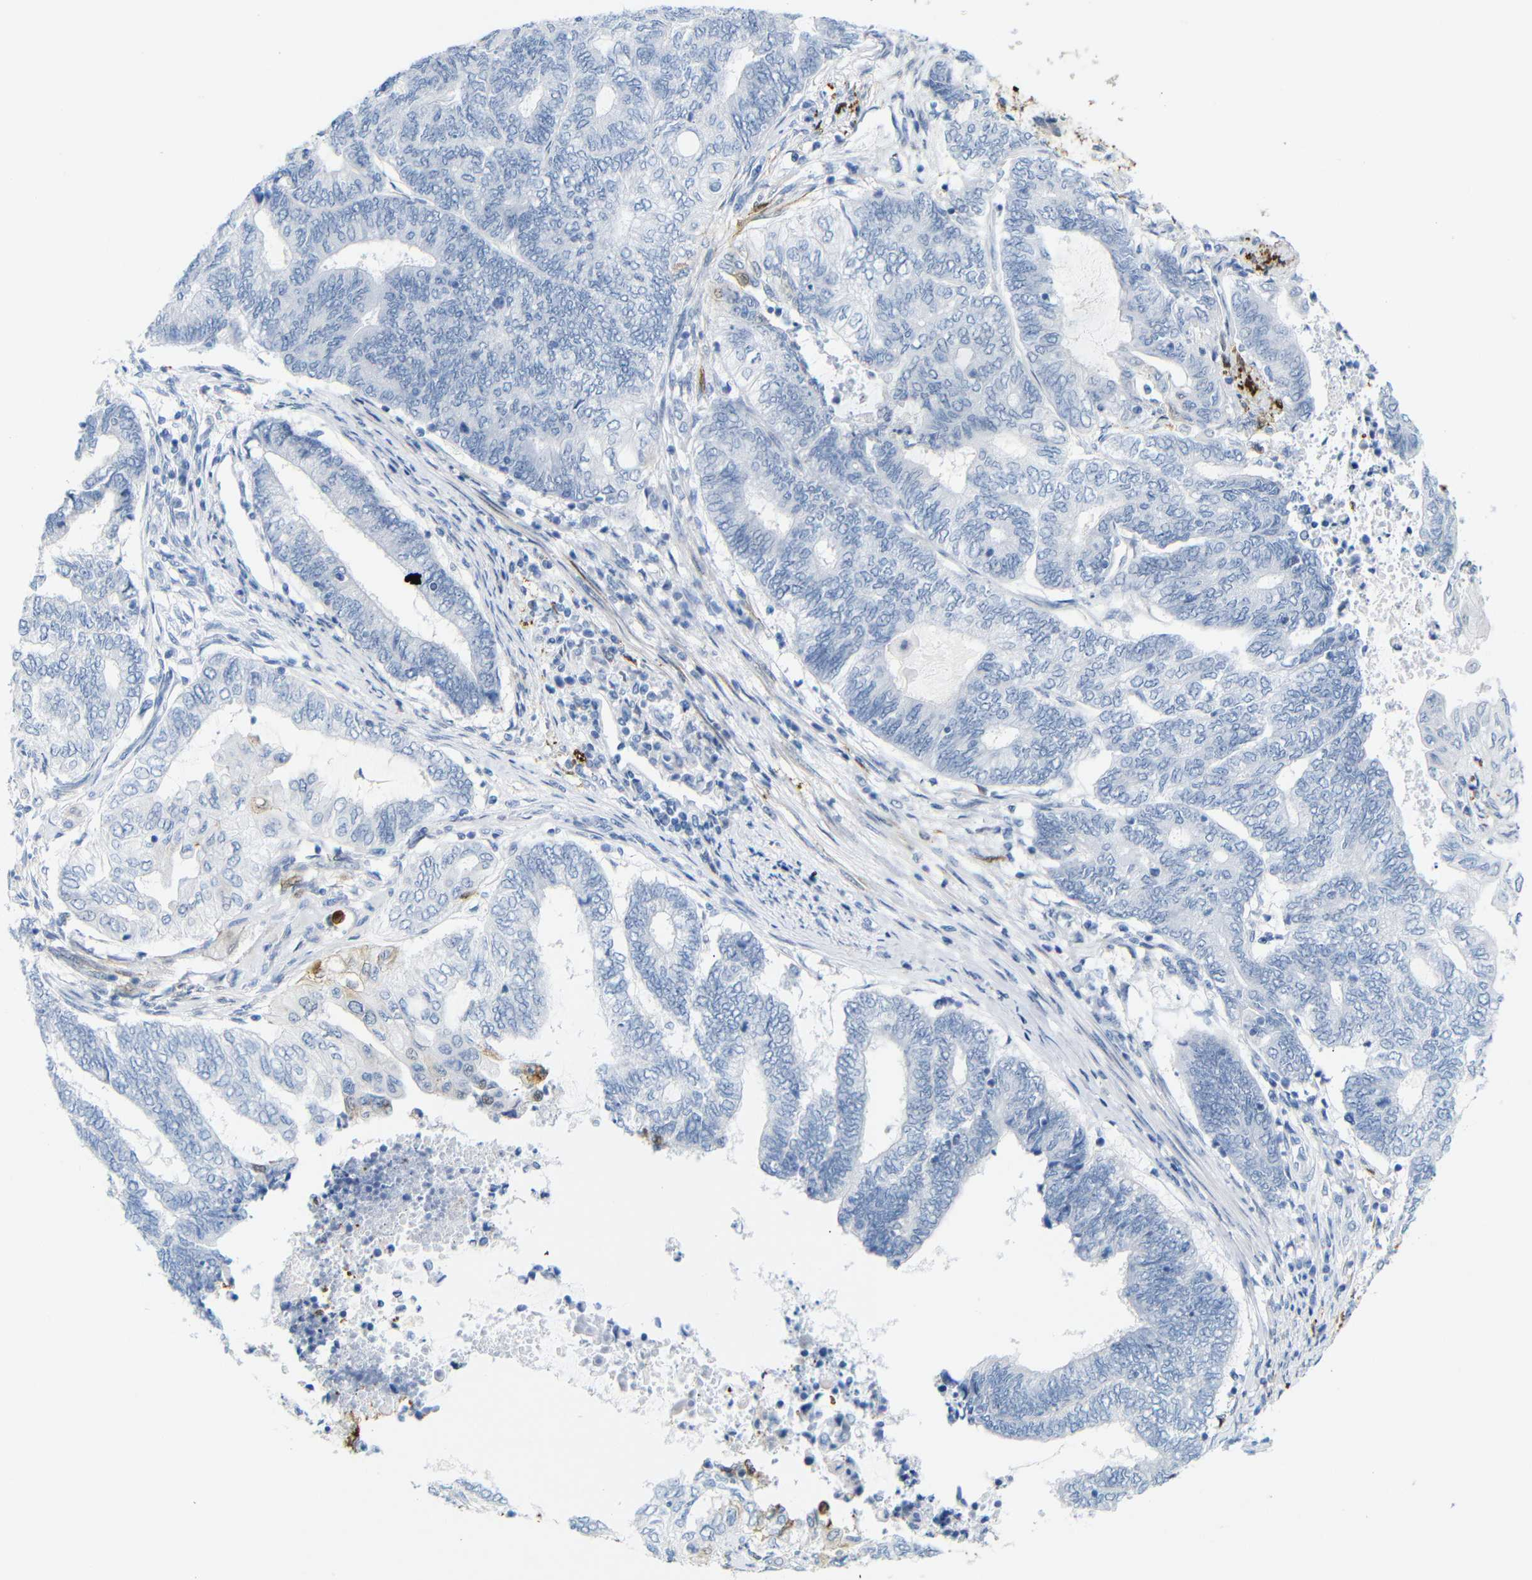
{"staining": {"intensity": "negative", "quantity": "none", "location": "none"}, "tissue": "endometrial cancer", "cell_type": "Tumor cells", "image_type": "cancer", "snomed": [{"axis": "morphology", "description": "Adenocarcinoma, NOS"}, {"axis": "topography", "description": "Uterus"}, {"axis": "topography", "description": "Endometrium"}], "caption": "DAB (3,3'-diaminobenzidine) immunohistochemical staining of adenocarcinoma (endometrial) displays no significant expression in tumor cells.", "gene": "MT1A", "patient": {"sex": "female", "age": 70}}